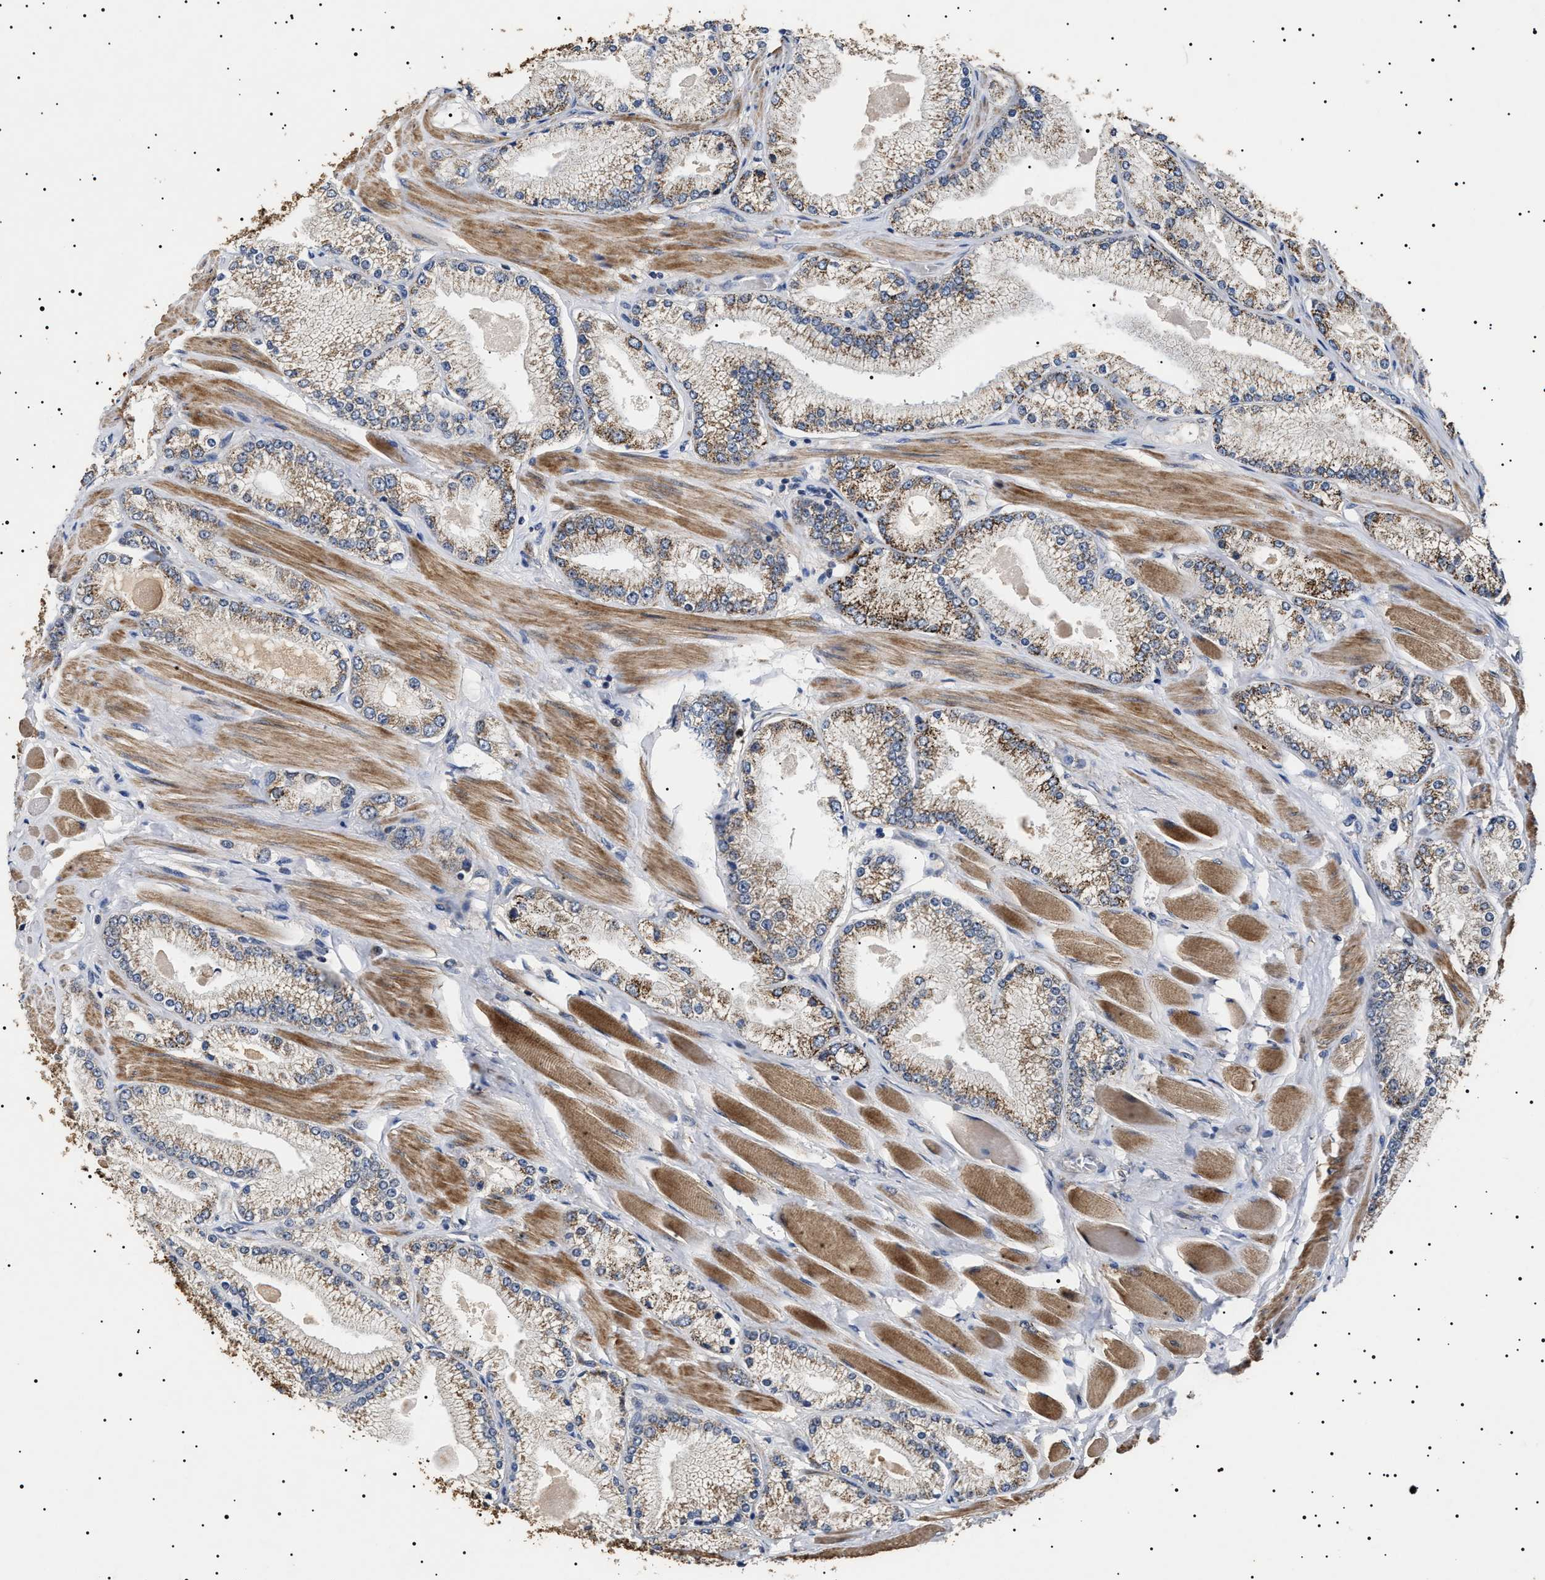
{"staining": {"intensity": "strong", "quantity": "25%-75%", "location": "cytoplasmic/membranous"}, "tissue": "prostate cancer", "cell_type": "Tumor cells", "image_type": "cancer", "snomed": [{"axis": "morphology", "description": "Adenocarcinoma, High grade"}, {"axis": "topography", "description": "Prostate"}], "caption": "Brown immunohistochemical staining in human prostate cancer shows strong cytoplasmic/membranous positivity in about 25%-75% of tumor cells.", "gene": "RAB34", "patient": {"sex": "male", "age": 50}}